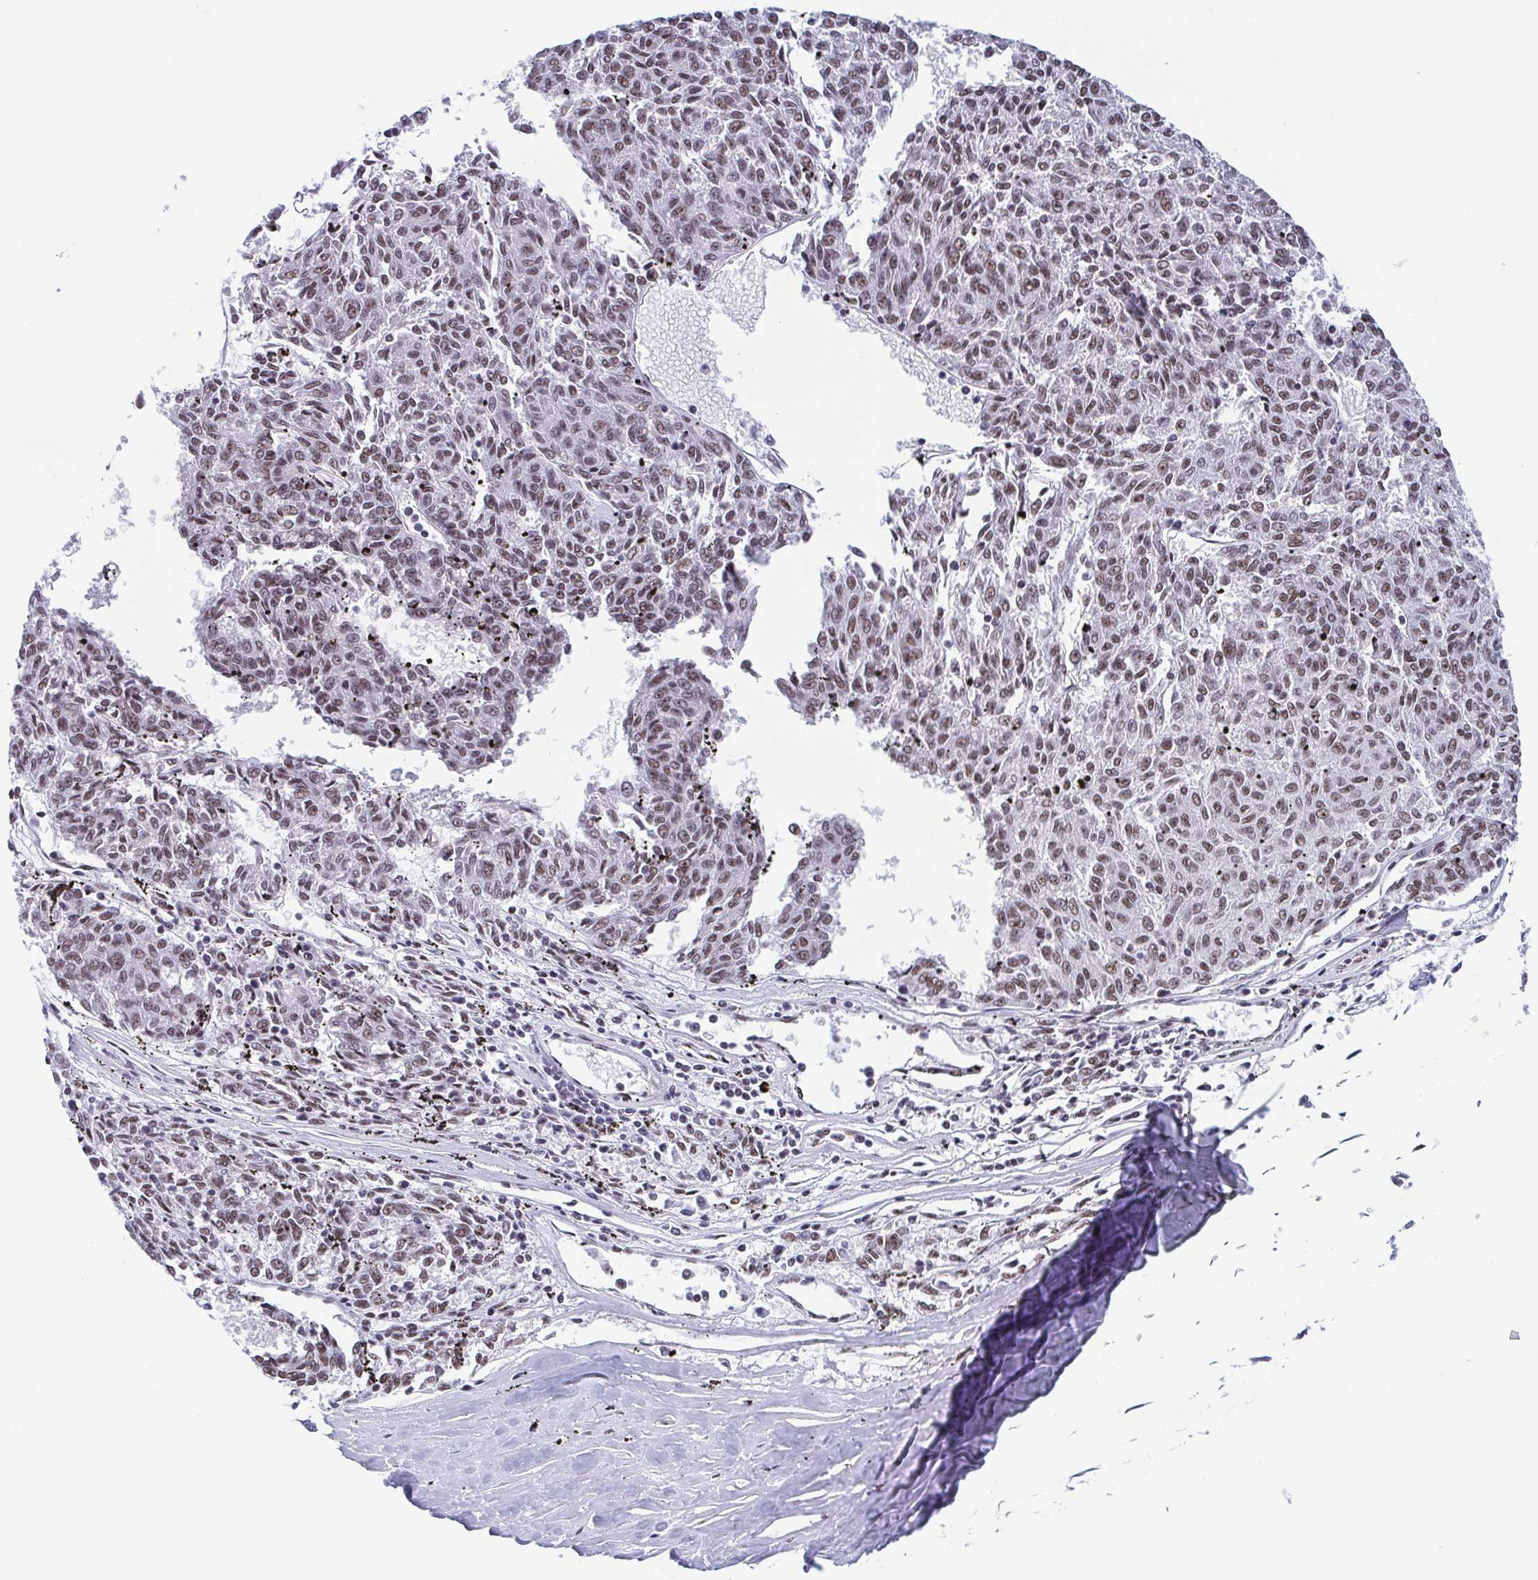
{"staining": {"intensity": "moderate", "quantity": ">75%", "location": "nuclear"}, "tissue": "melanoma", "cell_type": "Tumor cells", "image_type": "cancer", "snomed": [{"axis": "morphology", "description": "Malignant melanoma, NOS"}, {"axis": "topography", "description": "Skin"}], "caption": "A histopathology image showing moderate nuclear staining in about >75% of tumor cells in malignant melanoma, as visualized by brown immunohistochemical staining.", "gene": "SLC7A10", "patient": {"sex": "female", "age": 72}}